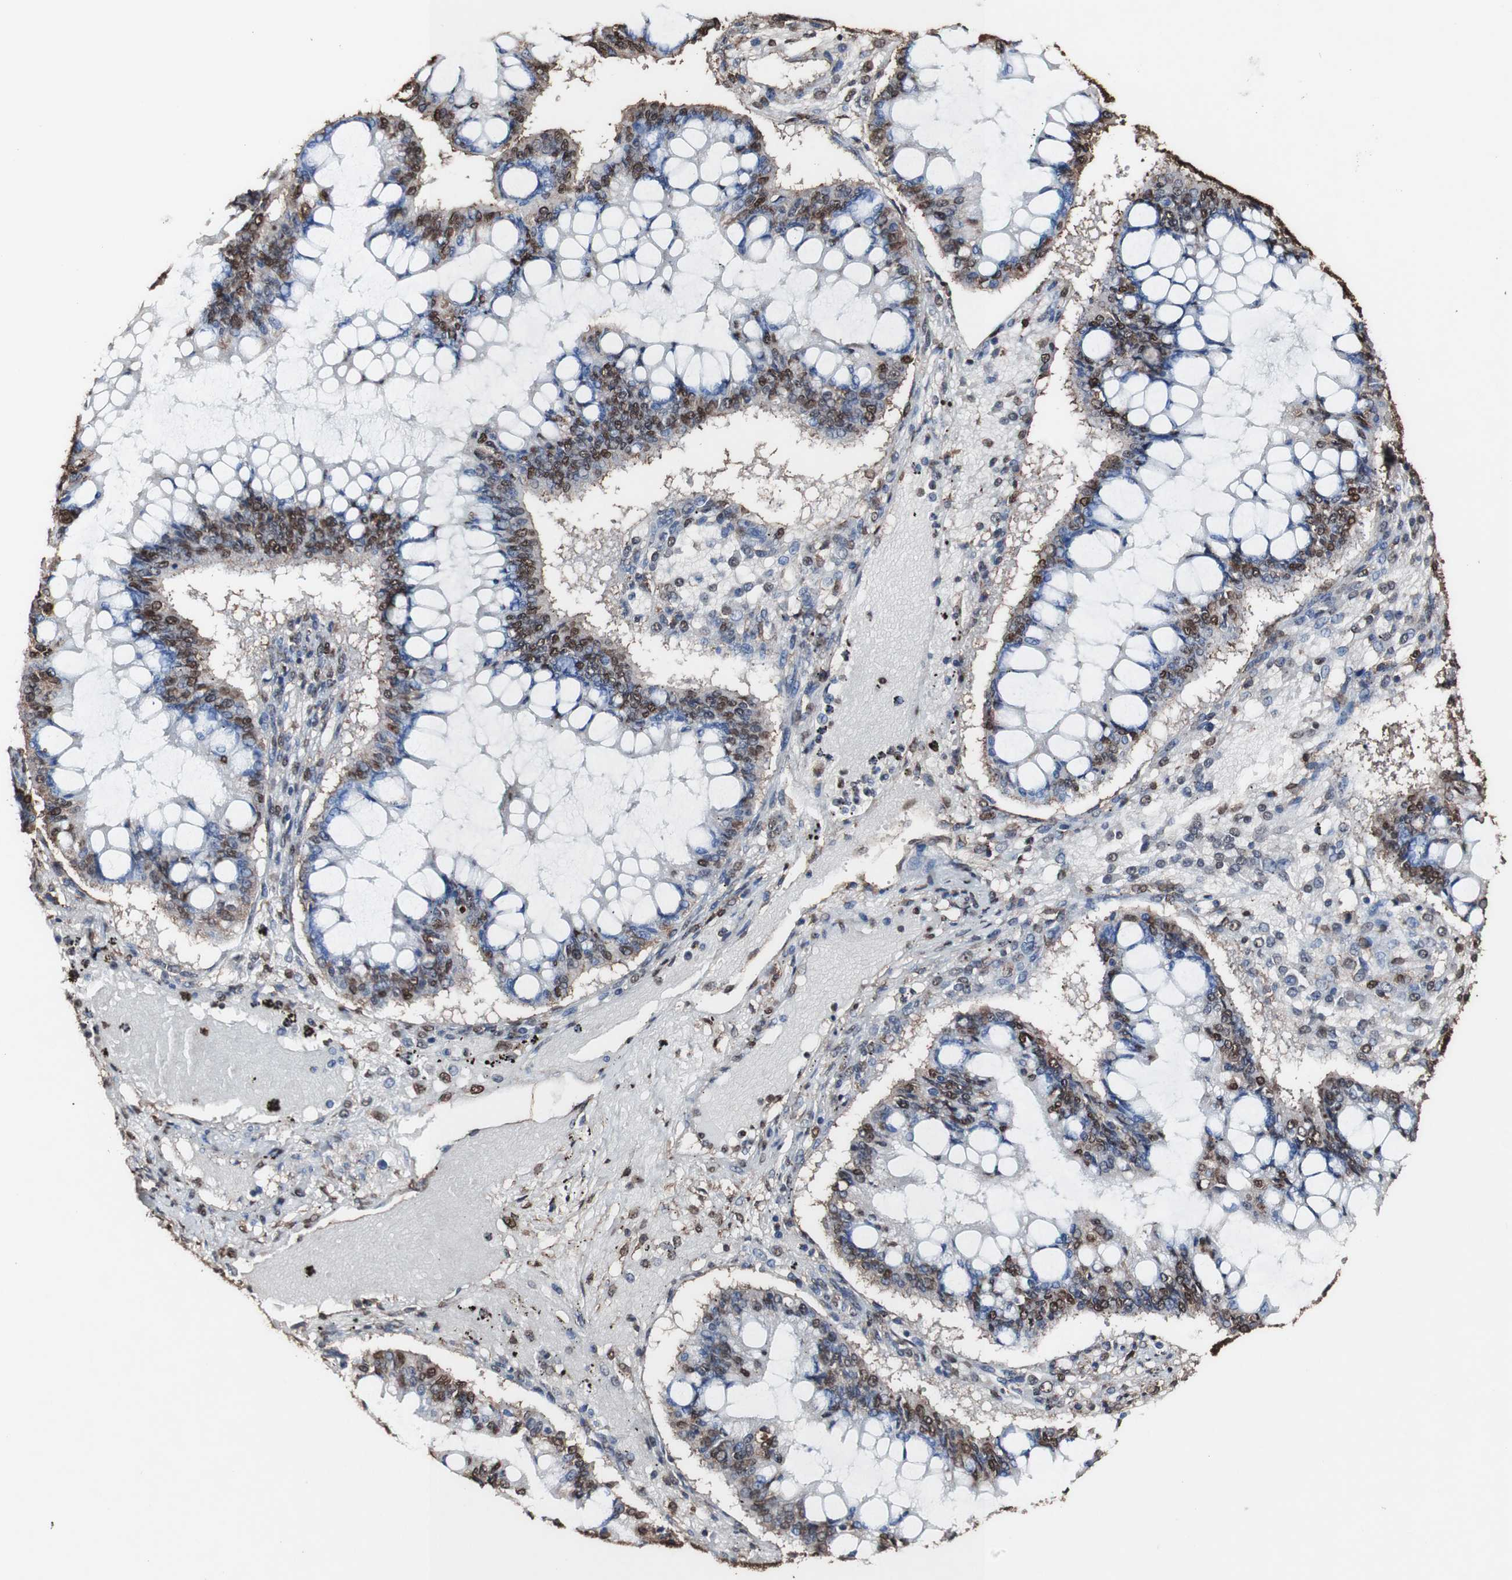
{"staining": {"intensity": "strong", "quantity": "25%-75%", "location": "cytoplasmic/membranous,nuclear"}, "tissue": "ovarian cancer", "cell_type": "Tumor cells", "image_type": "cancer", "snomed": [{"axis": "morphology", "description": "Cystadenocarcinoma, mucinous, NOS"}, {"axis": "topography", "description": "Ovary"}], "caption": "Immunohistochemistry staining of ovarian mucinous cystadenocarcinoma, which displays high levels of strong cytoplasmic/membranous and nuclear expression in approximately 25%-75% of tumor cells indicating strong cytoplasmic/membranous and nuclear protein positivity. The staining was performed using DAB (3,3'-diaminobenzidine) (brown) for protein detection and nuclei were counterstained in hematoxylin (blue).", "gene": "PIDD1", "patient": {"sex": "female", "age": 73}}